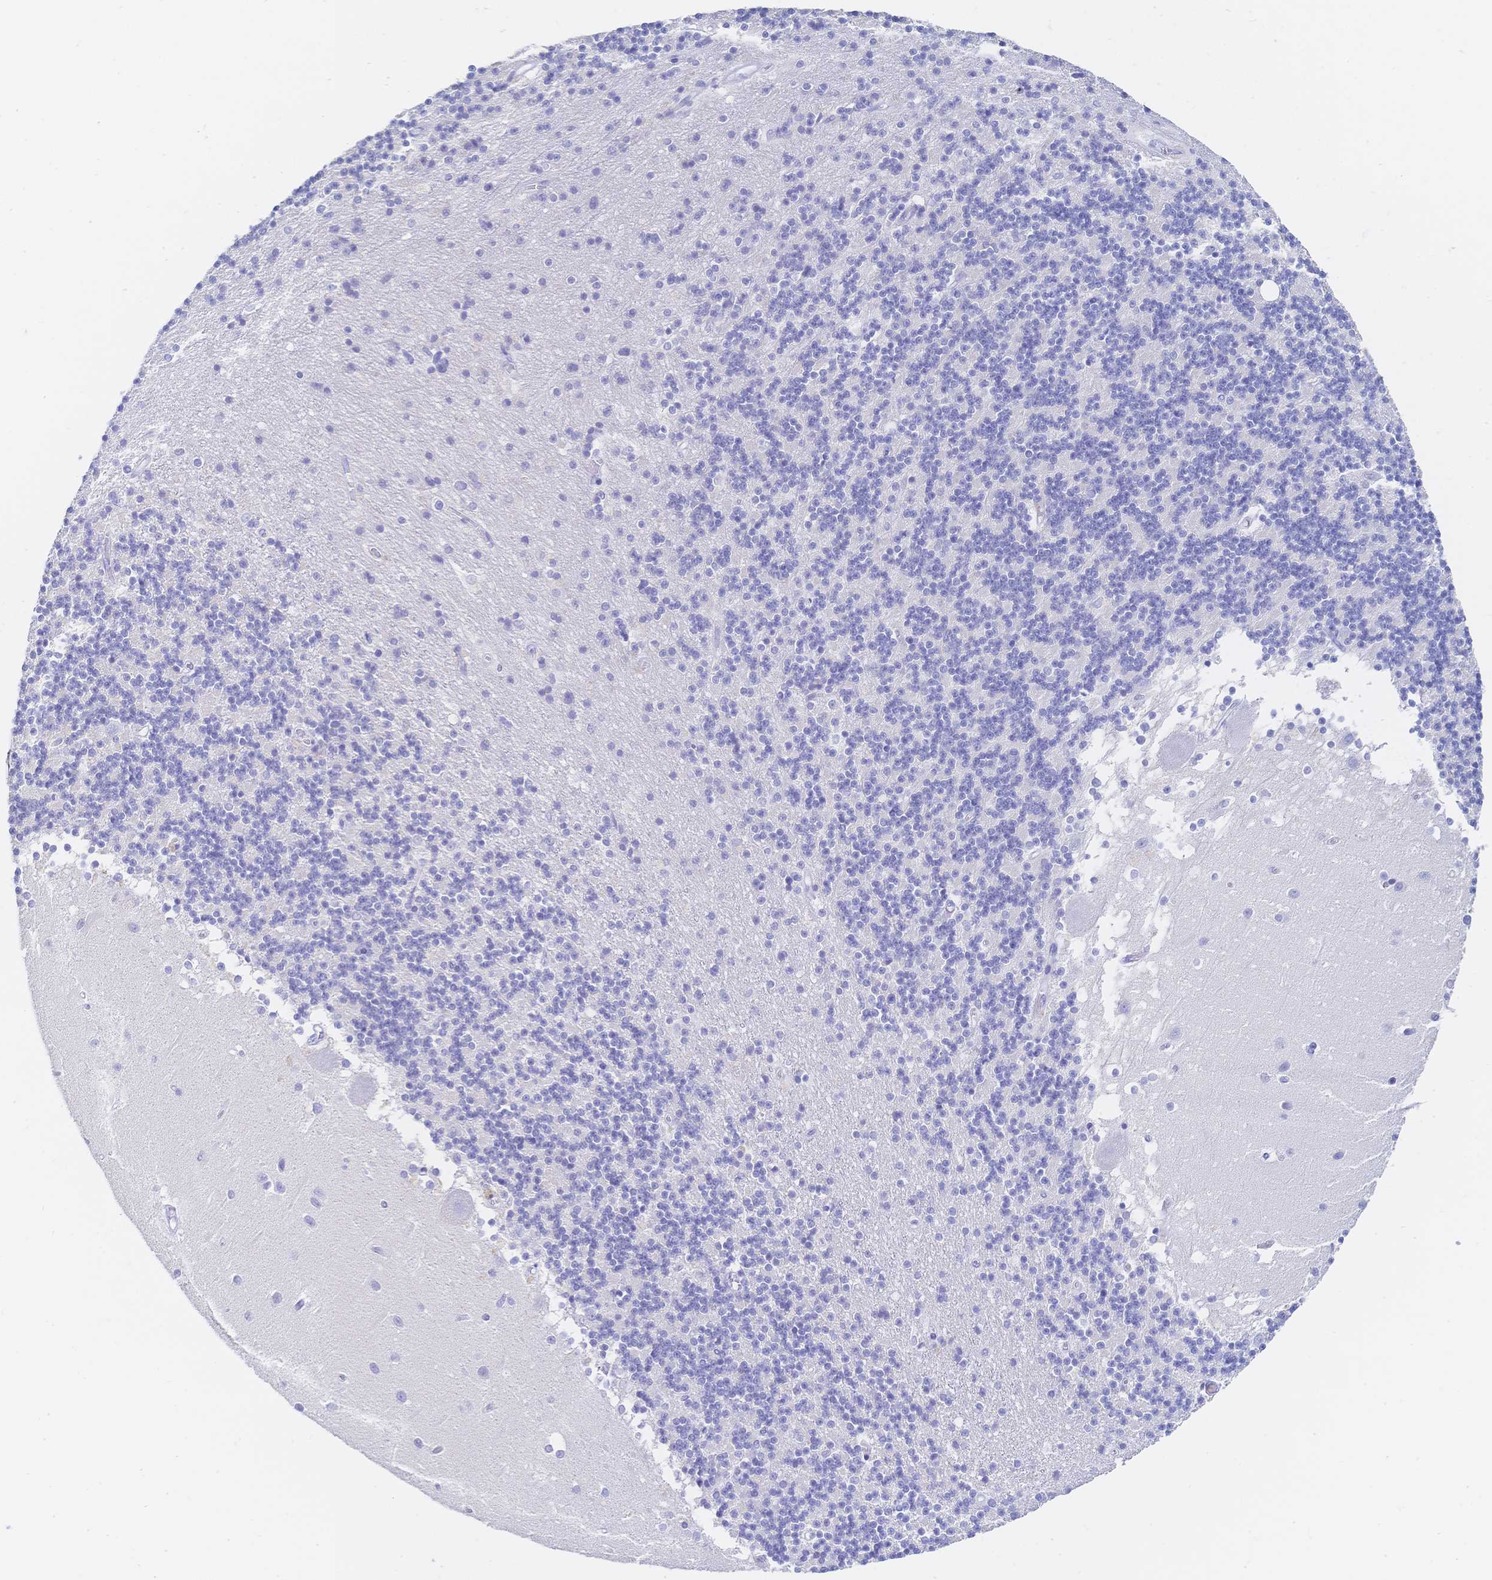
{"staining": {"intensity": "negative", "quantity": "none", "location": "none"}, "tissue": "cerebellum", "cell_type": "Cells in granular layer", "image_type": "normal", "snomed": [{"axis": "morphology", "description": "Normal tissue, NOS"}, {"axis": "topography", "description": "Cerebellum"}], "caption": "Cerebellum stained for a protein using immunohistochemistry (IHC) exhibits no positivity cells in granular layer.", "gene": "RRM1", "patient": {"sex": "male", "age": 54}}